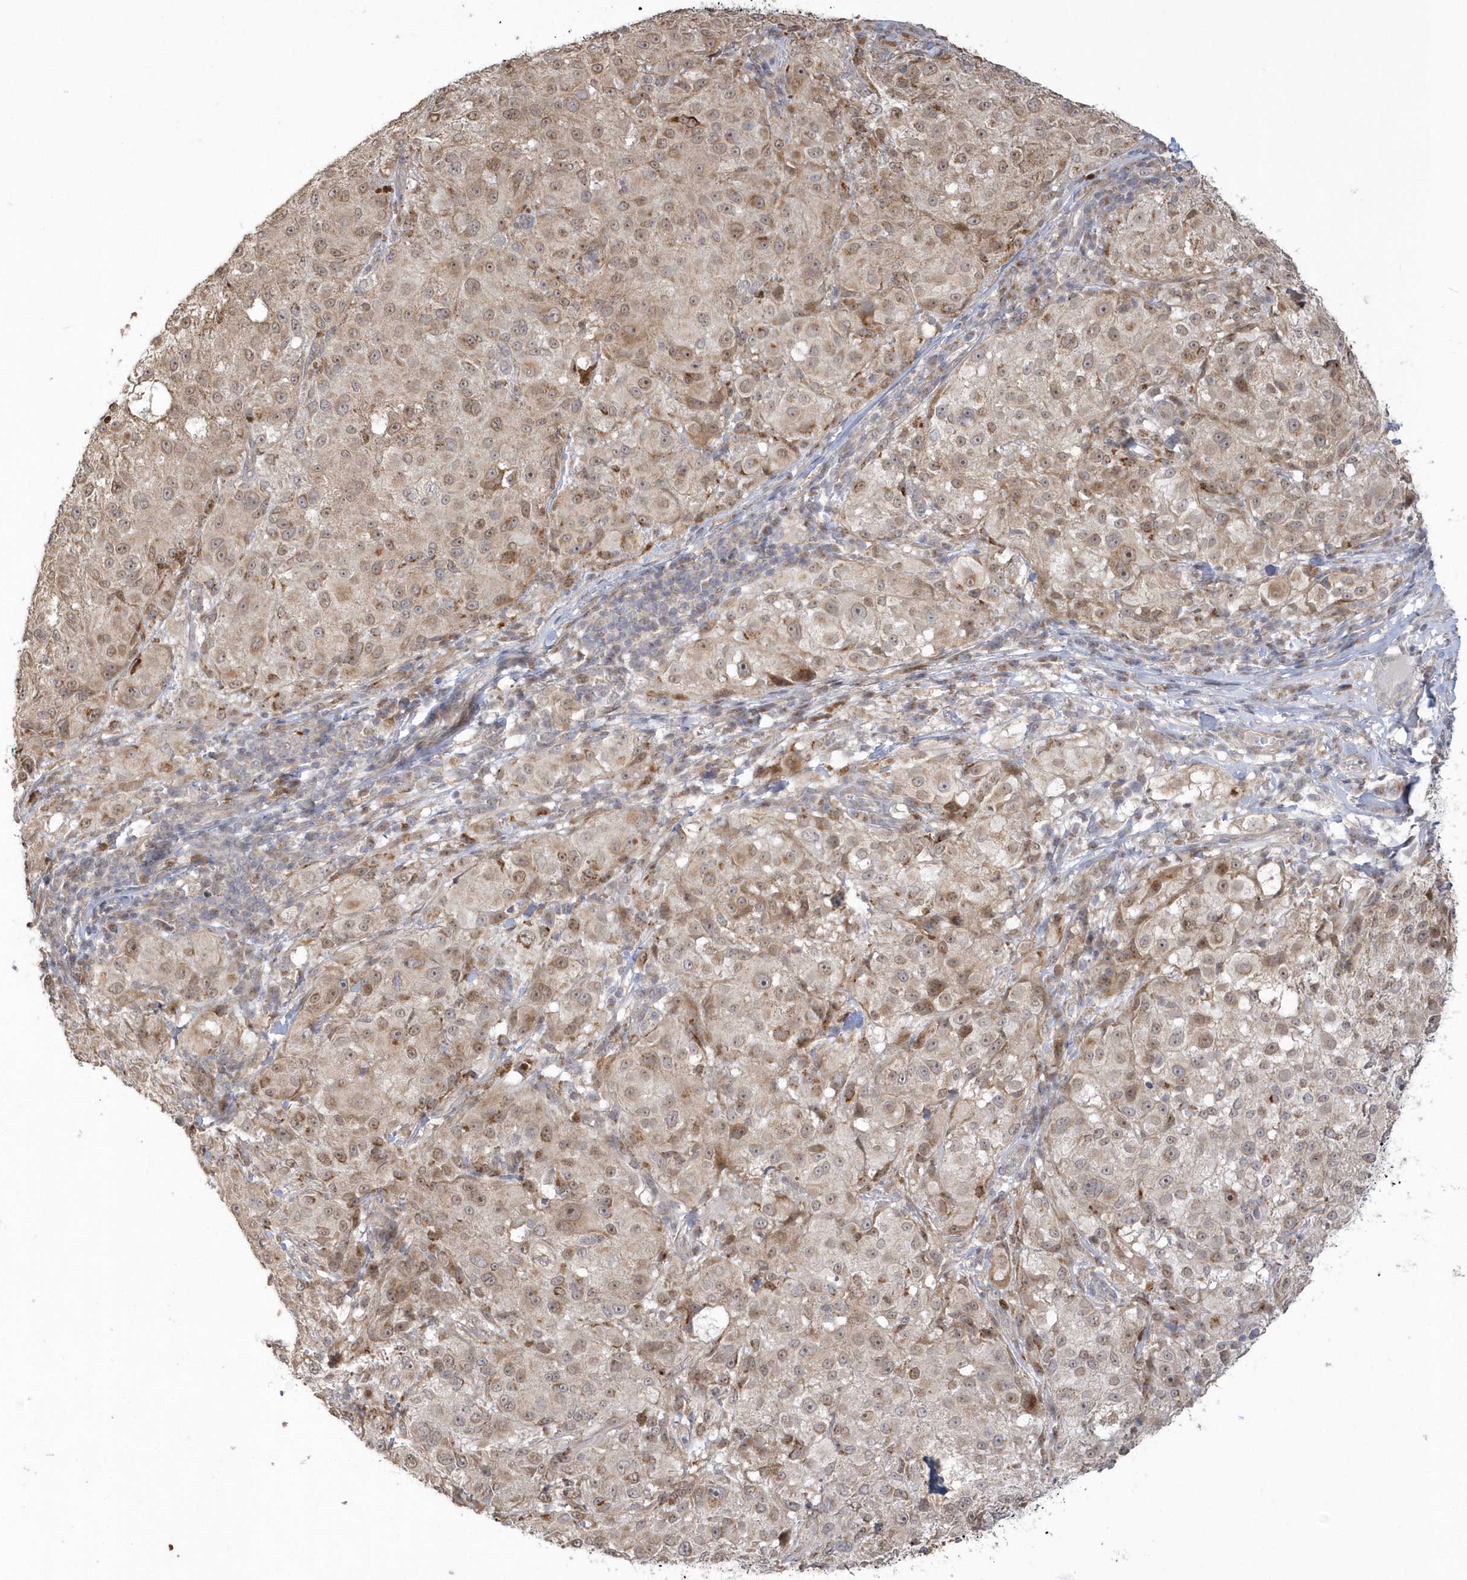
{"staining": {"intensity": "moderate", "quantity": "25%-75%", "location": "nuclear"}, "tissue": "melanoma", "cell_type": "Tumor cells", "image_type": "cancer", "snomed": [{"axis": "morphology", "description": "Necrosis, NOS"}, {"axis": "morphology", "description": "Malignant melanoma, NOS"}, {"axis": "topography", "description": "Skin"}], "caption": "Malignant melanoma was stained to show a protein in brown. There is medium levels of moderate nuclear positivity in about 25%-75% of tumor cells.", "gene": "NAF1", "patient": {"sex": "female", "age": 87}}